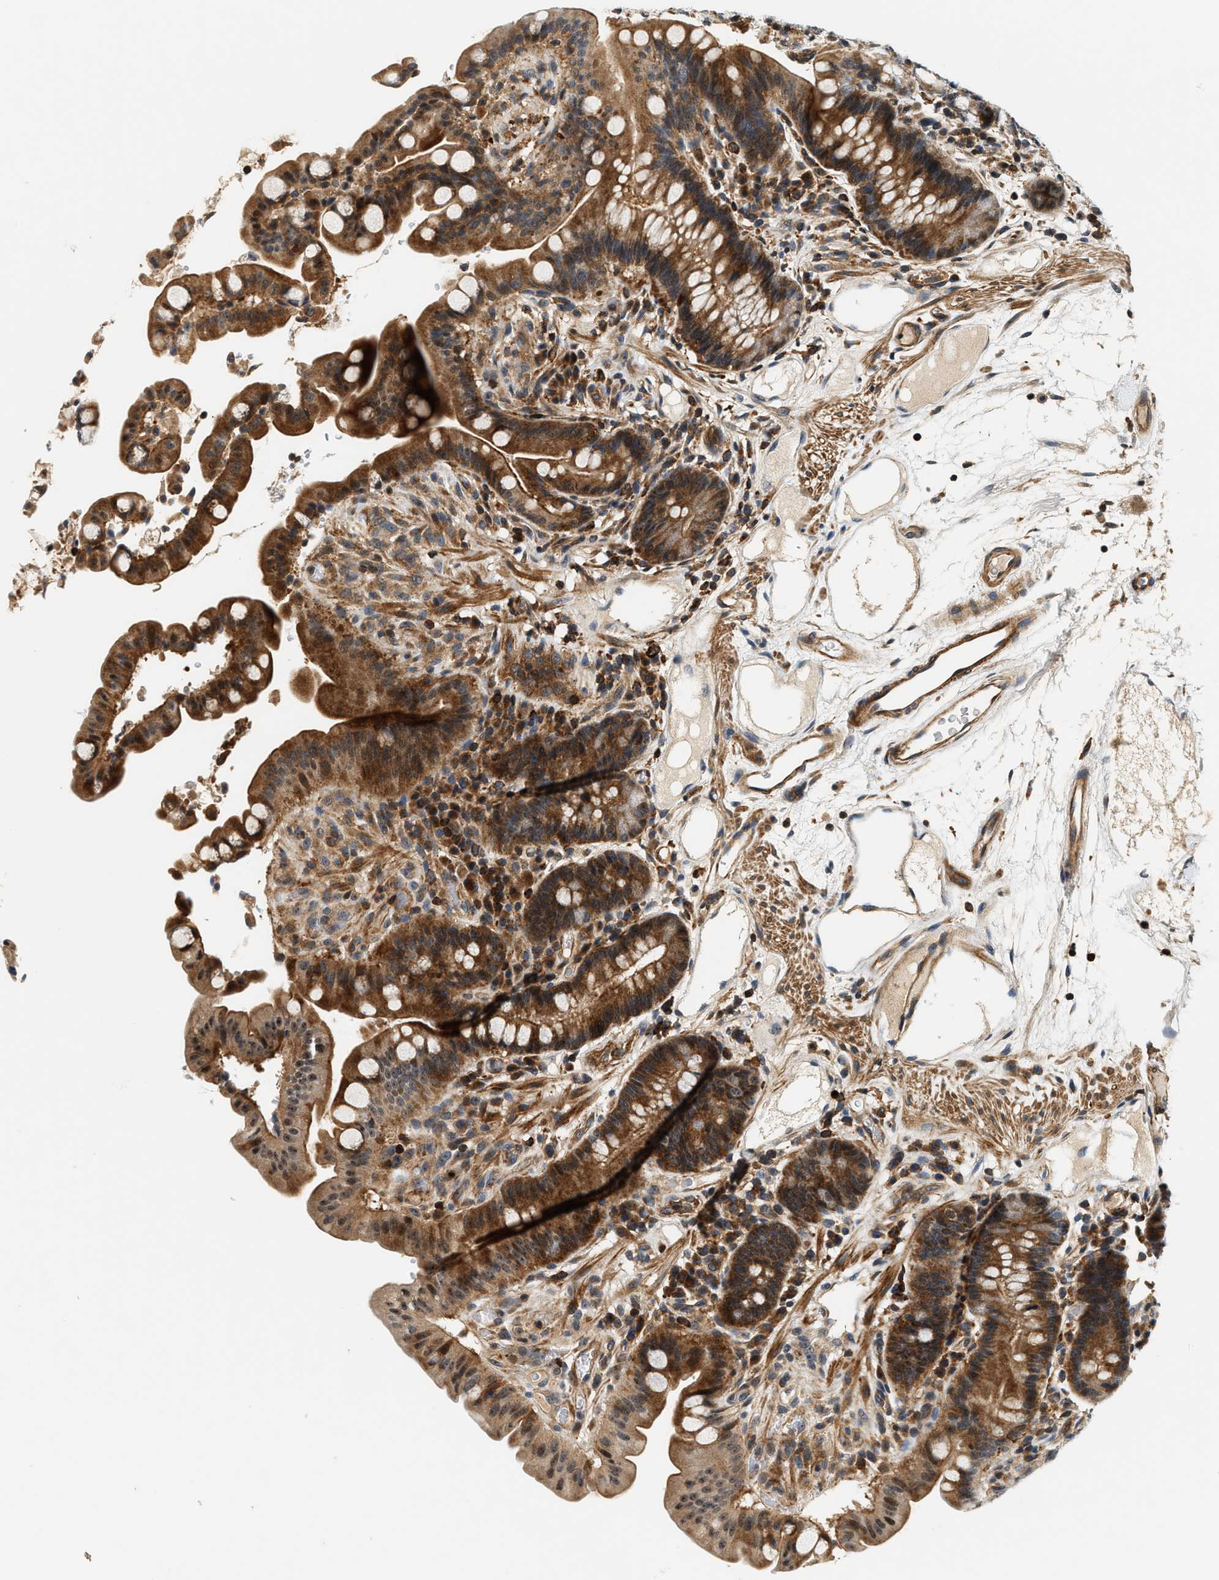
{"staining": {"intensity": "moderate", "quantity": ">75%", "location": "cytoplasmic/membranous"}, "tissue": "colon", "cell_type": "Endothelial cells", "image_type": "normal", "snomed": [{"axis": "morphology", "description": "Normal tissue, NOS"}, {"axis": "topography", "description": "Colon"}], "caption": "Benign colon displays moderate cytoplasmic/membranous staining in approximately >75% of endothelial cells, visualized by immunohistochemistry.", "gene": "SAMD9", "patient": {"sex": "male", "age": 73}}